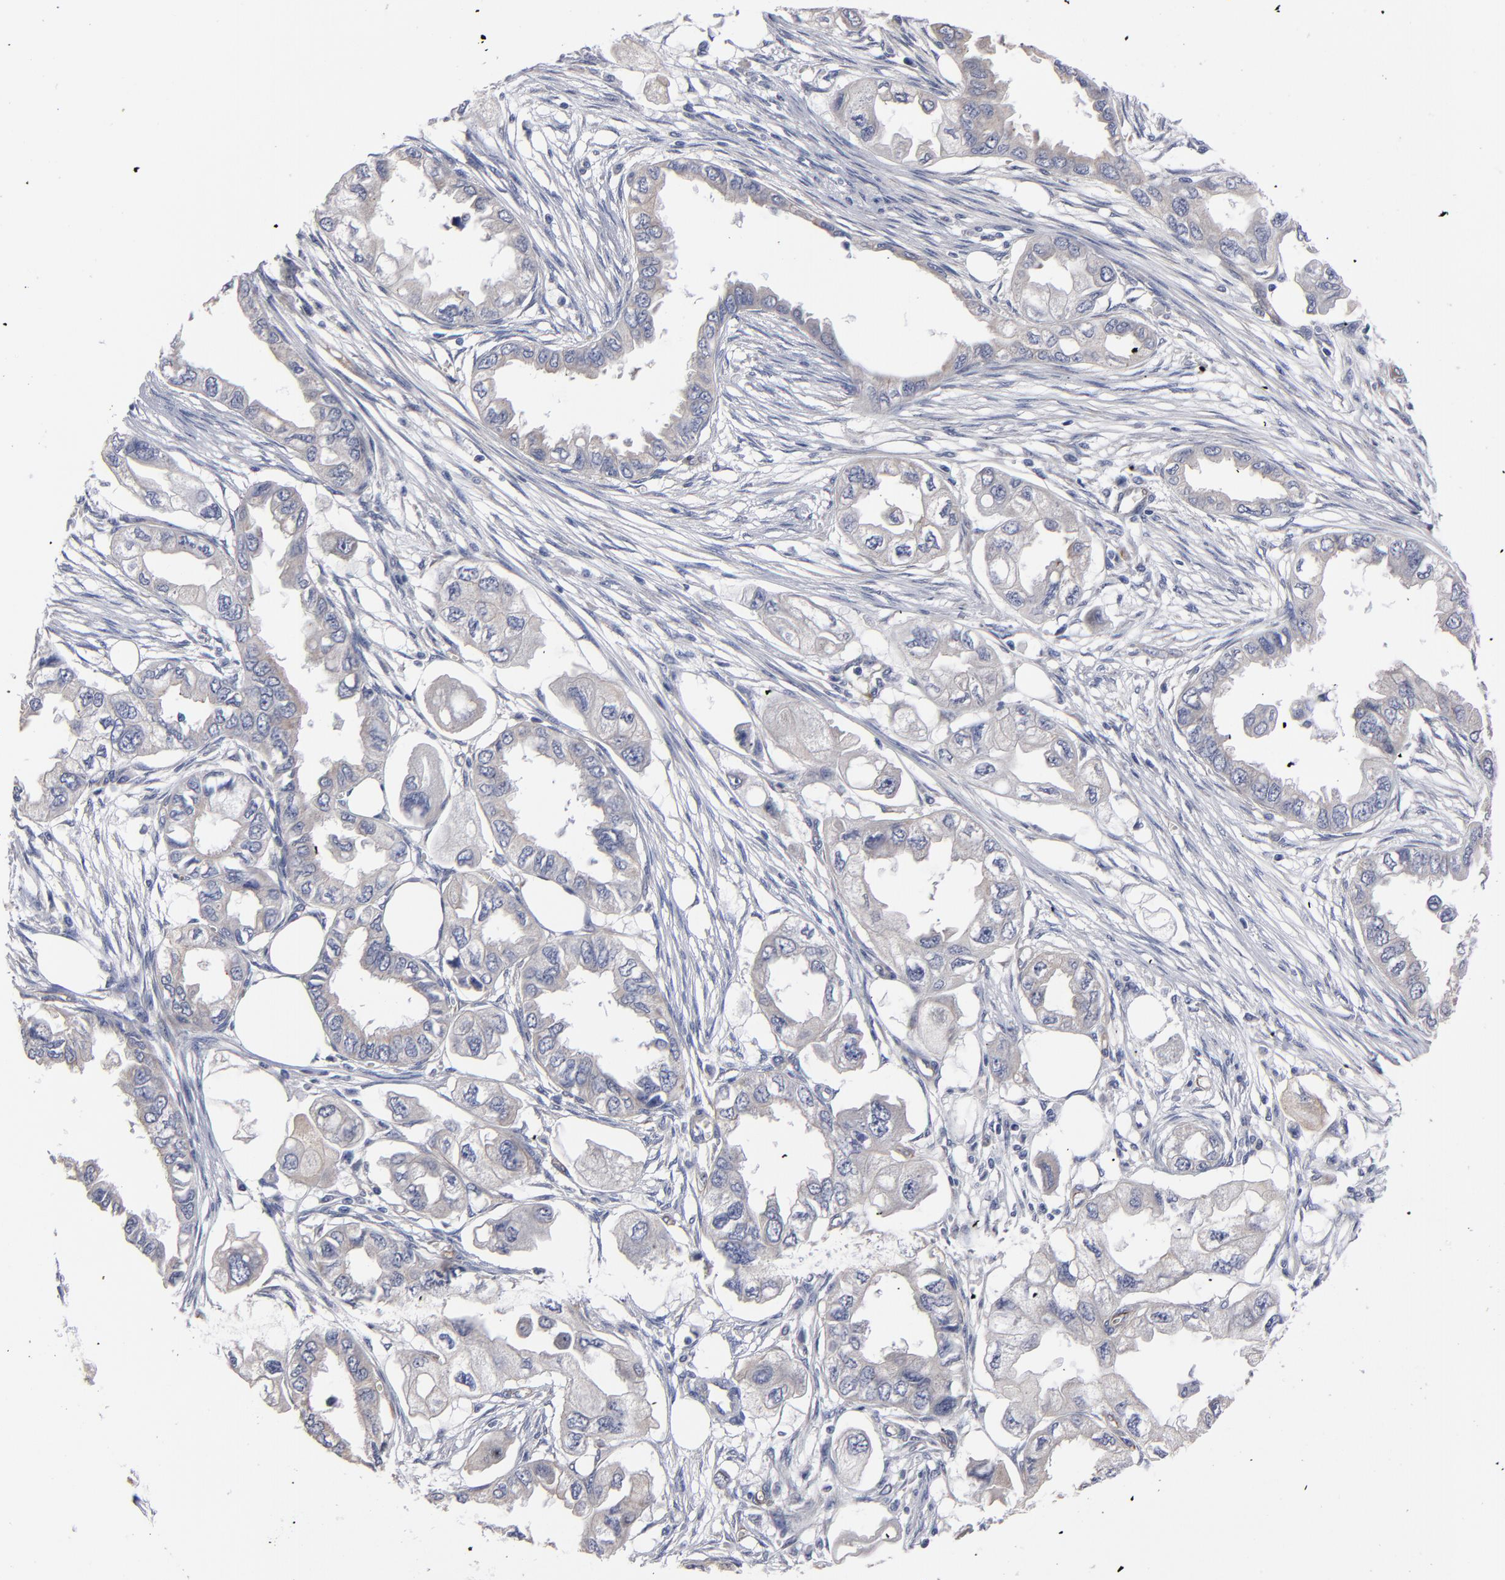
{"staining": {"intensity": "weak", "quantity": "25%-75%", "location": "cytoplasmic/membranous"}, "tissue": "endometrial cancer", "cell_type": "Tumor cells", "image_type": "cancer", "snomed": [{"axis": "morphology", "description": "Adenocarcinoma, NOS"}, {"axis": "topography", "description": "Endometrium"}], "caption": "Adenocarcinoma (endometrial) stained with a brown dye displays weak cytoplasmic/membranous positive staining in about 25%-75% of tumor cells.", "gene": "ZNF175", "patient": {"sex": "female", "age": 67}}